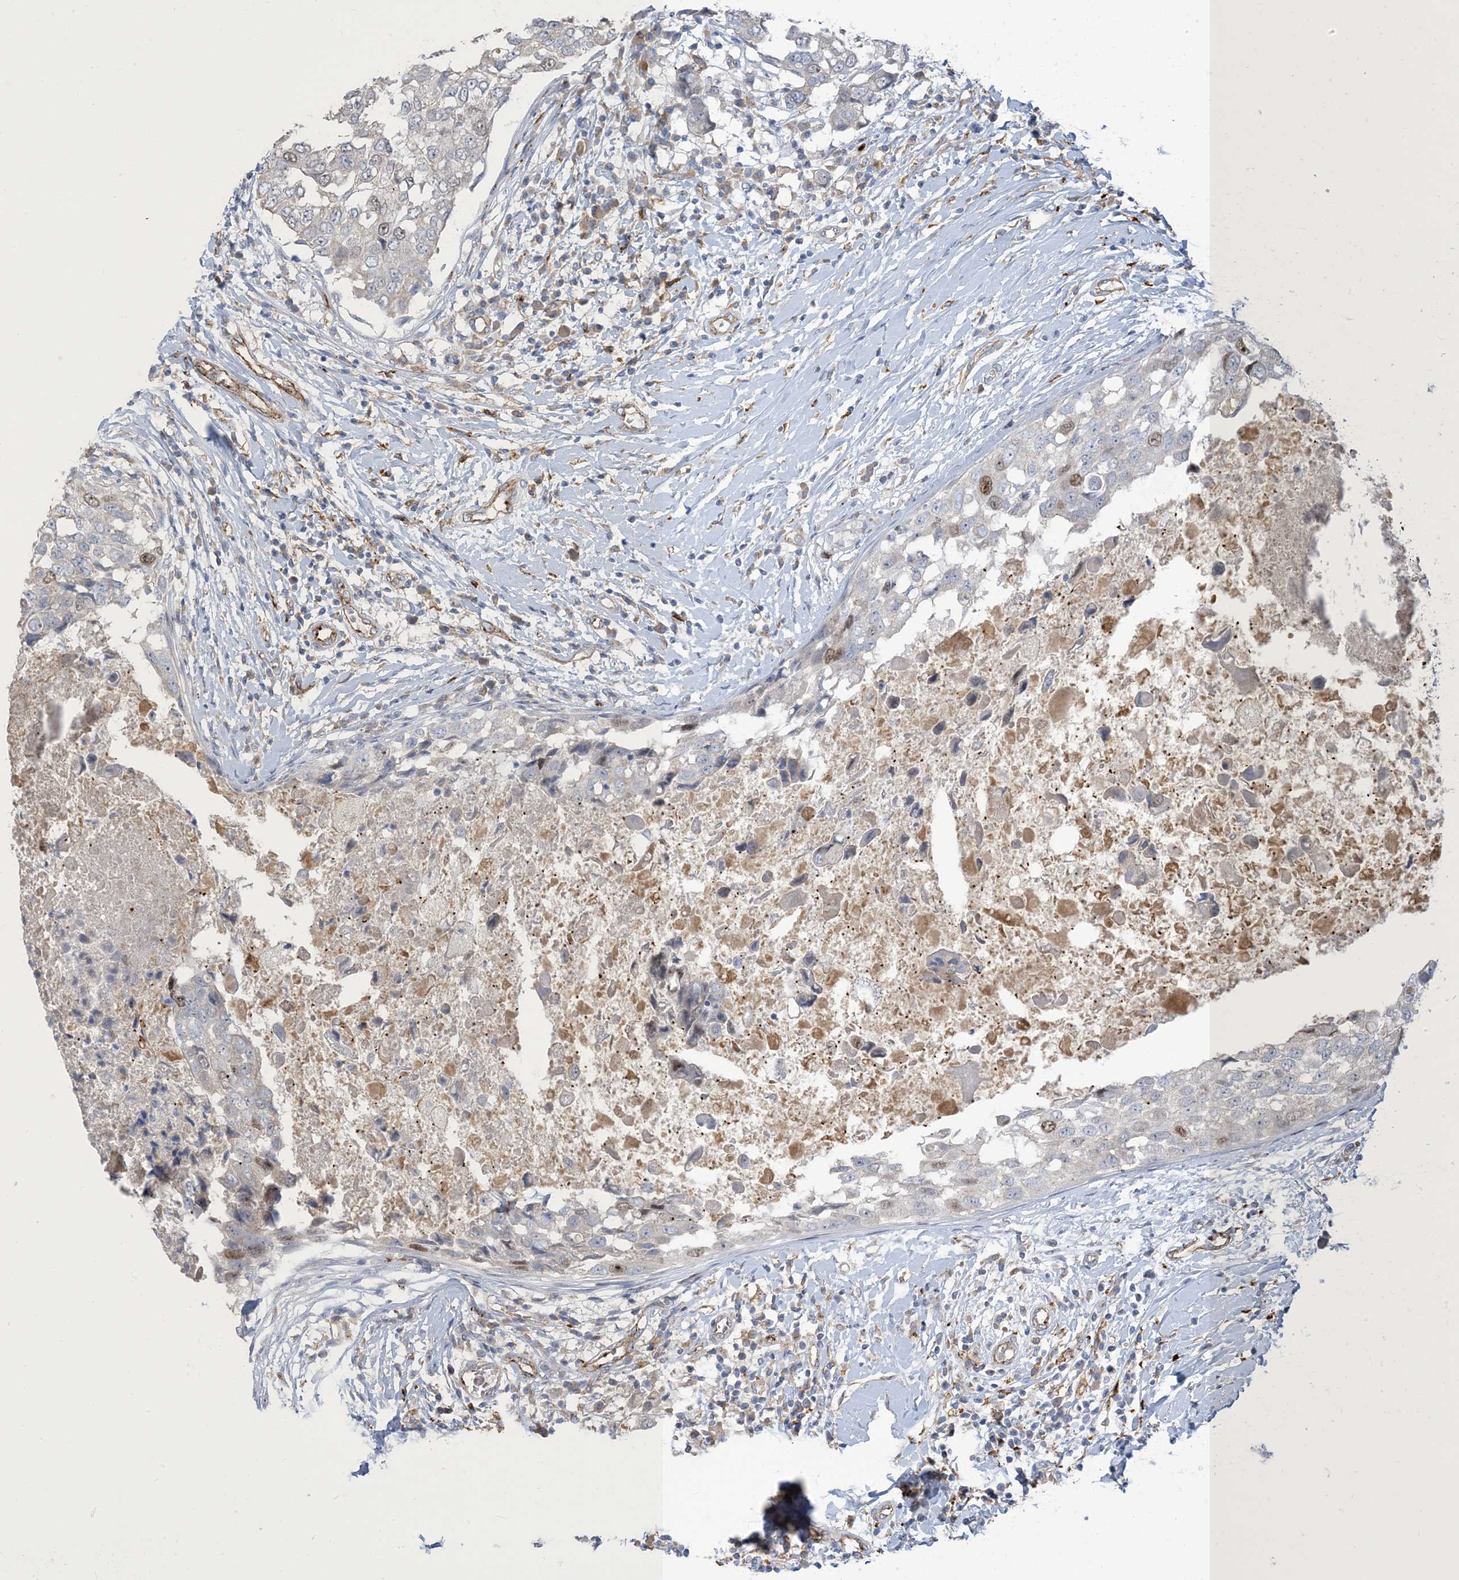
{"staining": {"intensity": "moderate", "quantity": "<25%", "location": "nuclear"}, "tissue": "breast cancer", "cell_type": "Tumor cells", "image_type": "cancer", "snomed": [{"axis": "morphology", "description": "Duct carcinoma"}, {"axis": "topography", "description": "Breast"}], "caption": "Breast intraductal carcinoma was stained to show a protein in brown. There is low levels of moderate nuclear expression in approximately <25% of tumor cells.", "gene": "PEAR1", "patient": {"sex": "female", "age": 27}}